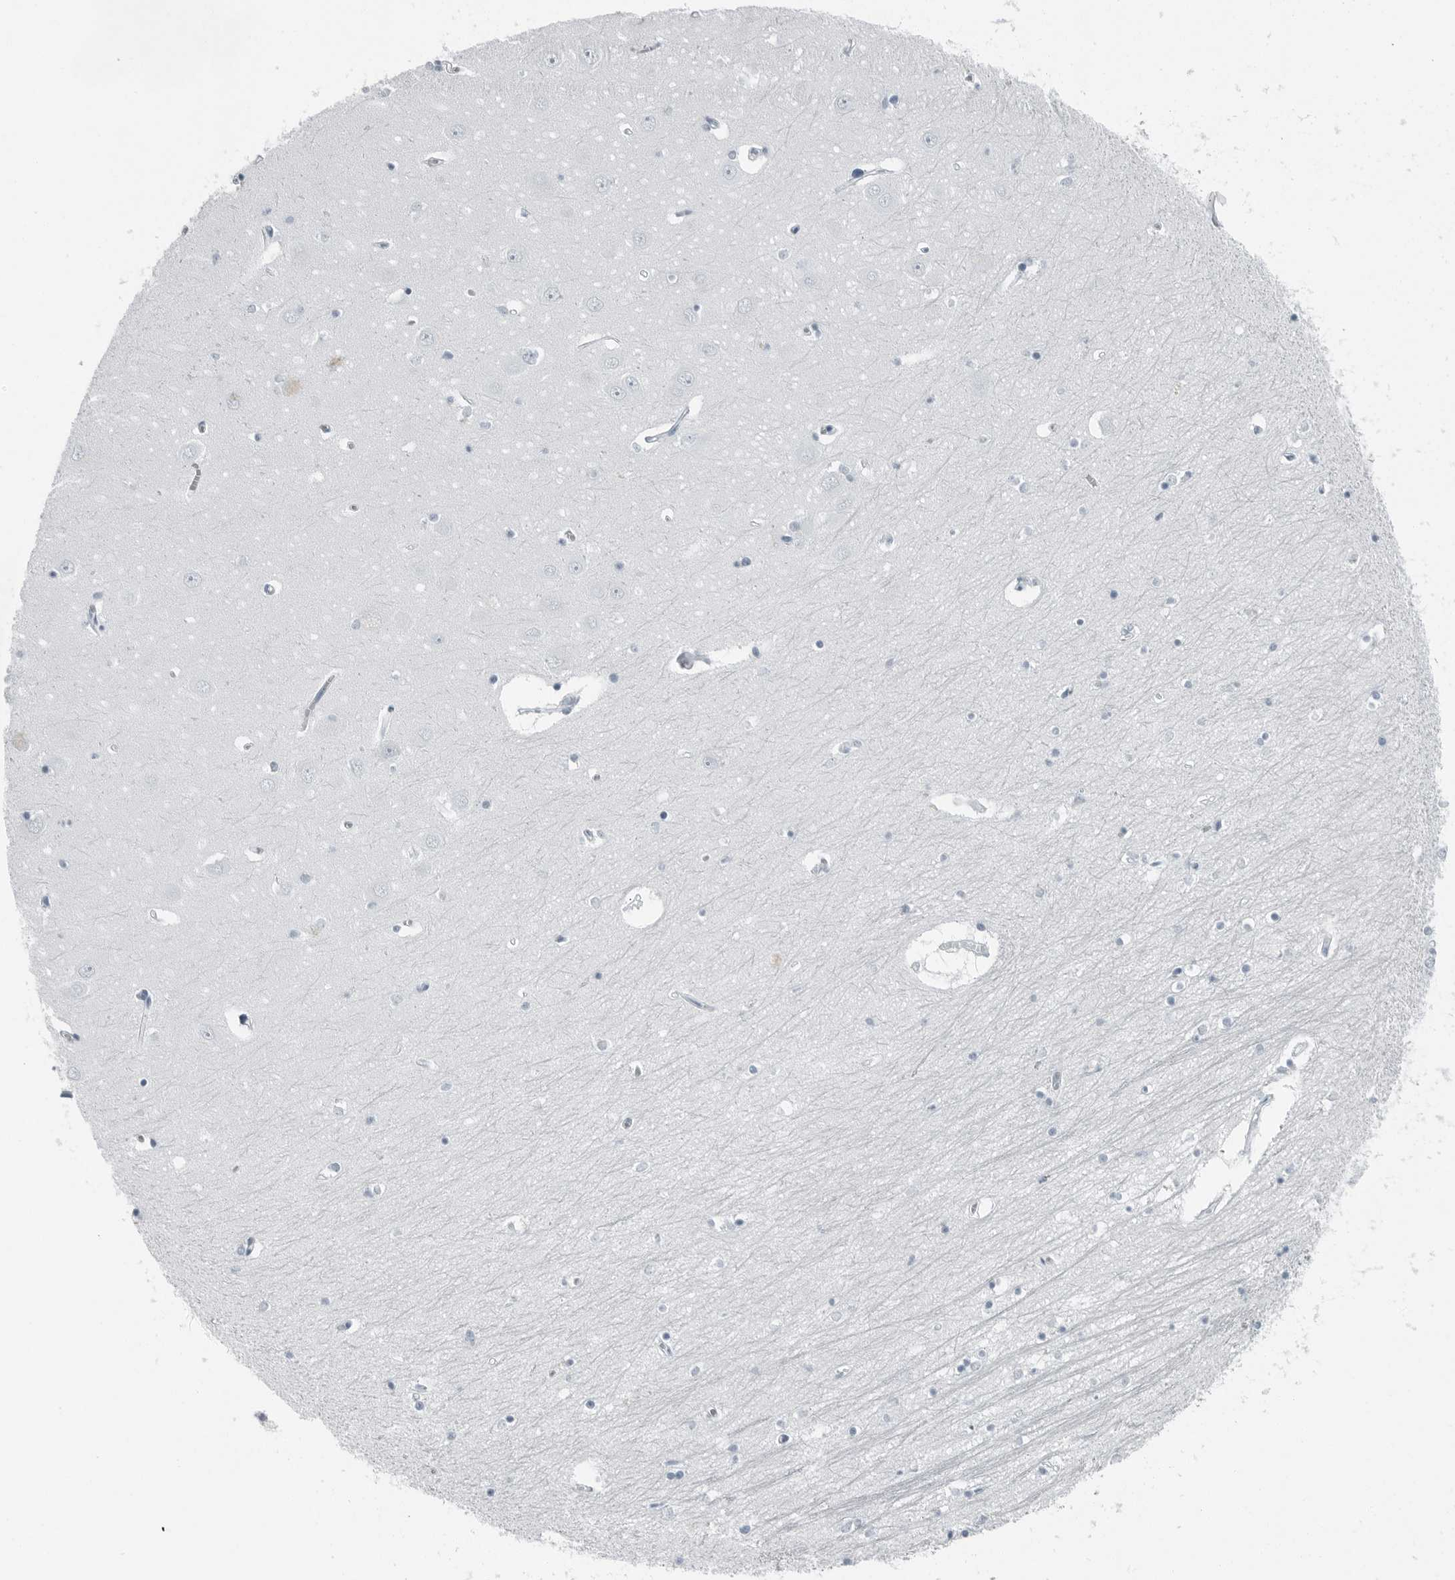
{"staining": {"intensity": "negative", "quantity": "none", "location": "none"}, "tissue": "hippocampus", "cell_type": "Glial cells", "image_type": "normal", "snomed": [{"axis": "morphology", "description": "Normal tissue, NOS"}, {"axis": "topography", "description": "Hippocampus"}], "caption": "This is a image of immunohistochemistry (IHC) staining of benign hippocampus, which shows no positivity in glial cells.", "gene": "FABP6", "patient": {"sex": "male", "age": 70}}